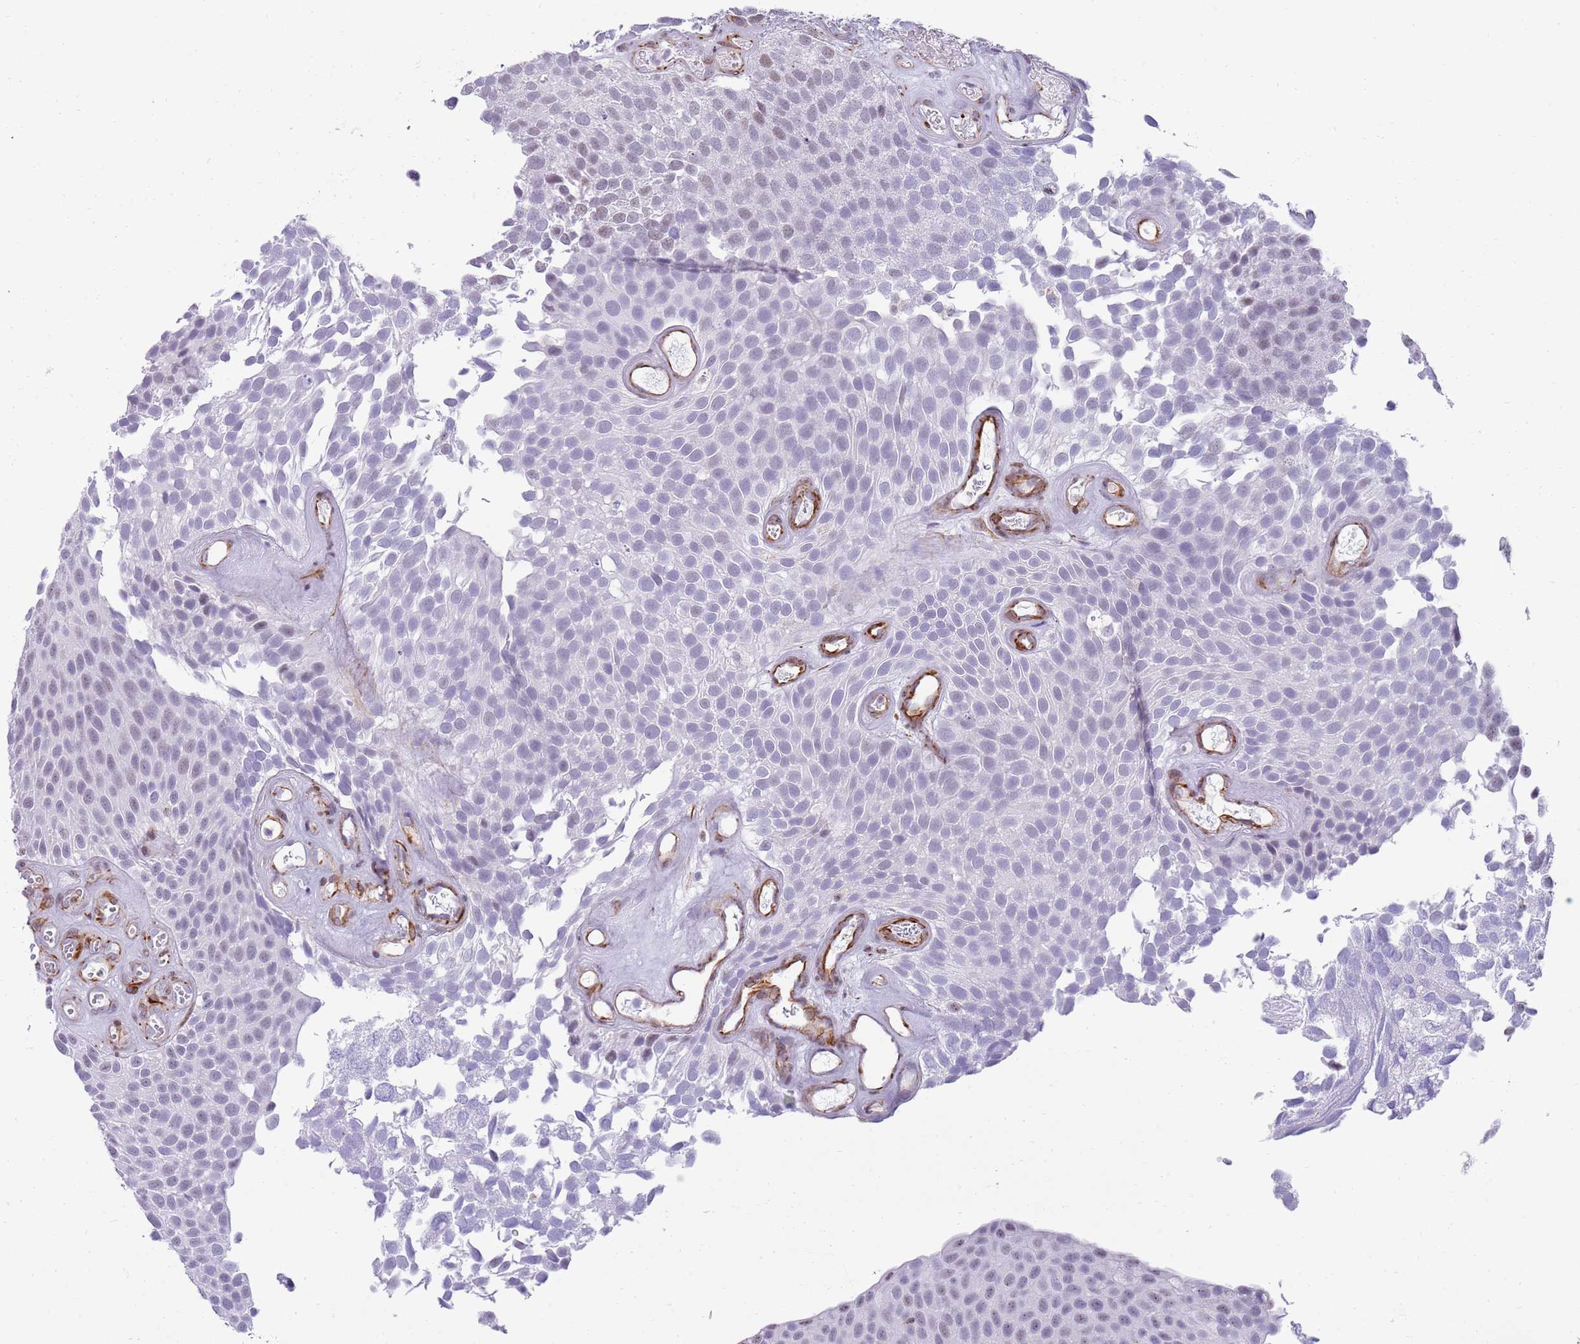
{"staining": {"intensity": "negative", "quantity": "none", "location": "none"}, "tissue": "urothelial cancer", "cell_type": "Tumor cells", "image_type": "cancer", "snomed": [{"axis": "morphology", "description": "Urothelial carcinoma, Low grade"}, {"axis": "topography", "description": "Urinary bladder"}], "caption": "Immunohistochemistry (IHC) image of low-grade urothelial carcinoma stained for a protein (brown), which demonstrates no staining in tumor cells.", "gene": "NBPF3", "patient": {"sex": "male", "age": 89}}